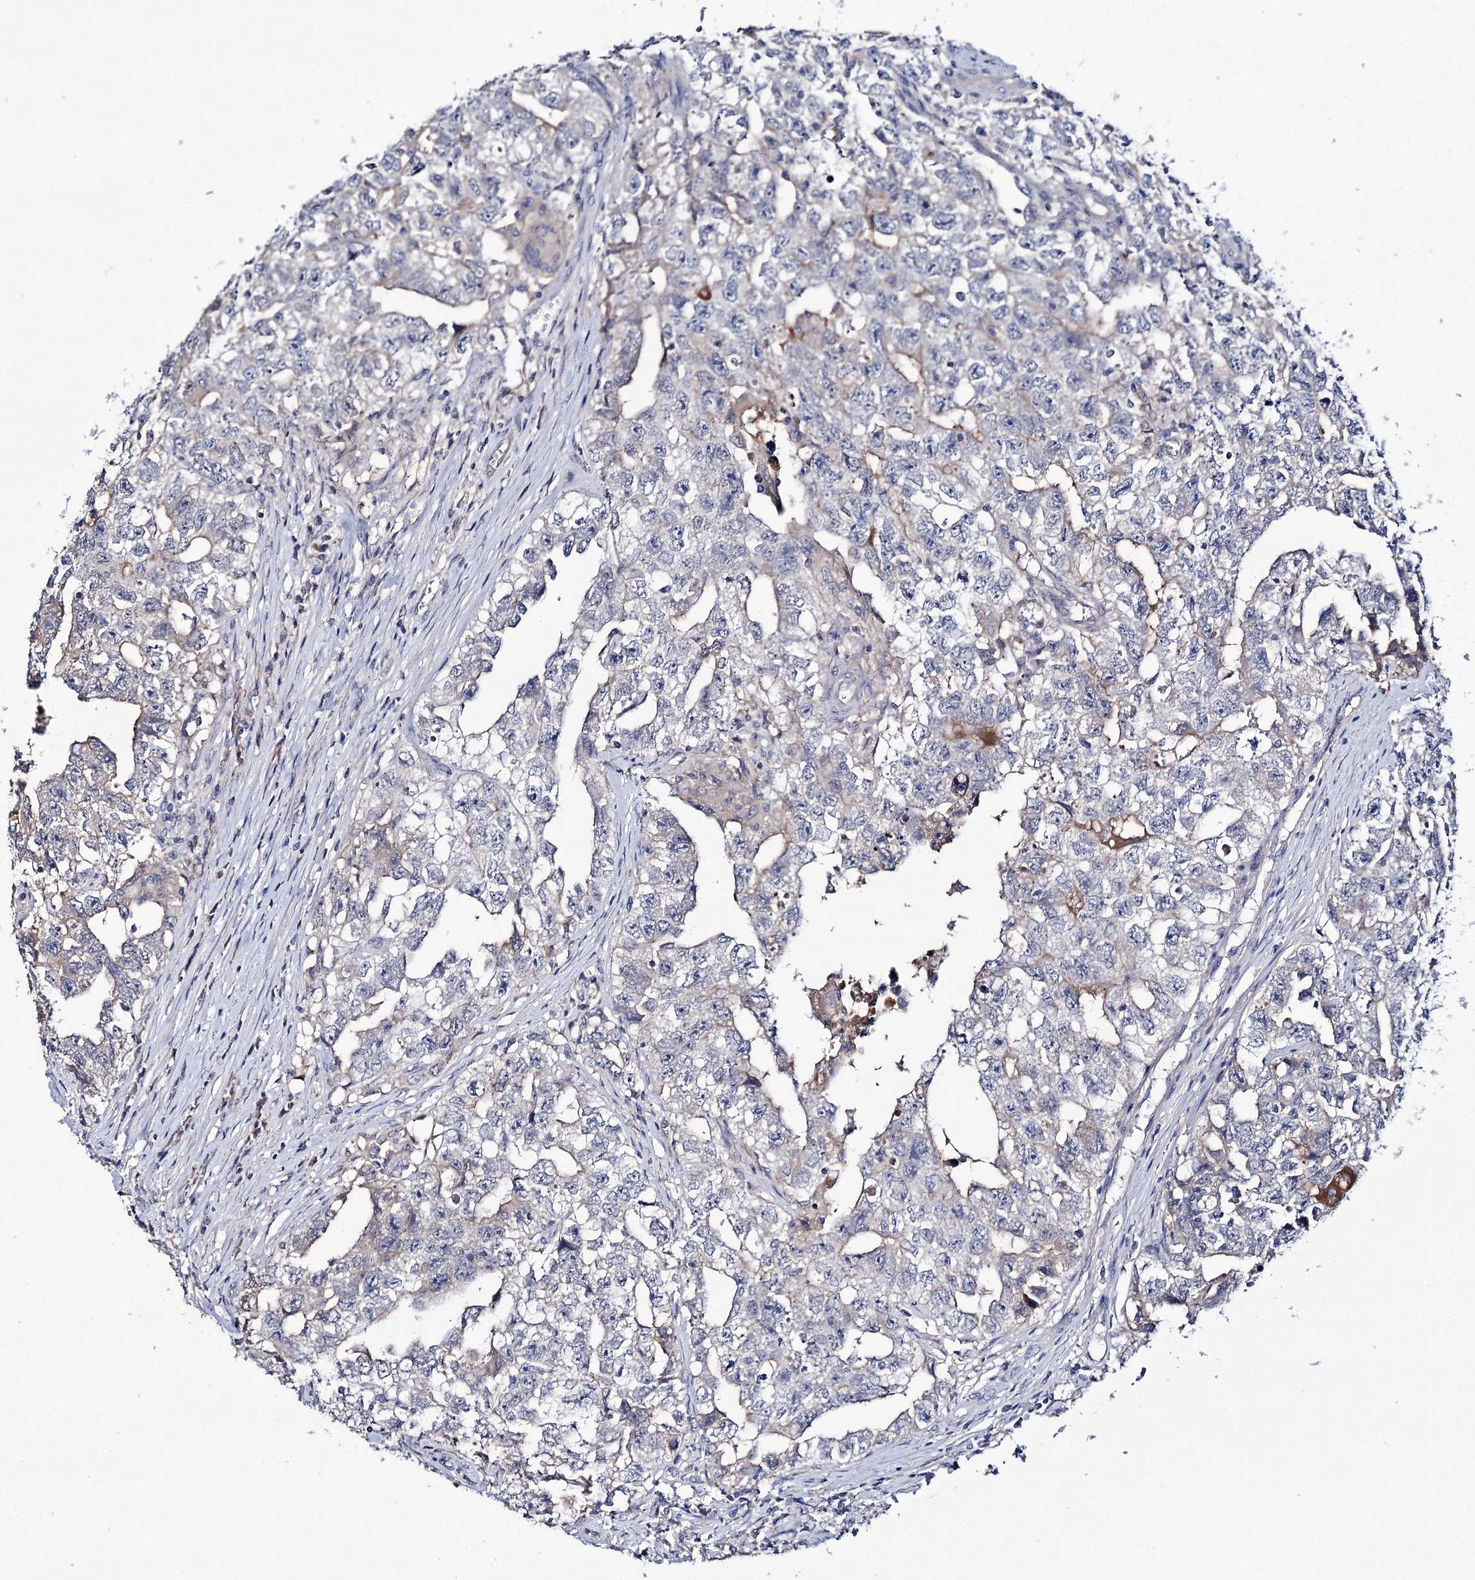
{"staining": {"intensity": "negative", "quantity": "none", "location": "none"}, "tissue": "testis cancer", "cell_type": "Tumor cells", "image_type": "cancer", "snomed": [{"axis": "morphology", "description": "Seminoma, NOS"}, {"axis": "morphology", "description": "Carcinoma, Embryonal, NOS"}, {"axis": "topography", "description": "Testis"}], "caption": "Tumor cells show no significant positivity in testis cancer (embryonal carcinoma).", "gene": "PPP1R32", "patient": {"sex": "male", "age": 43}}